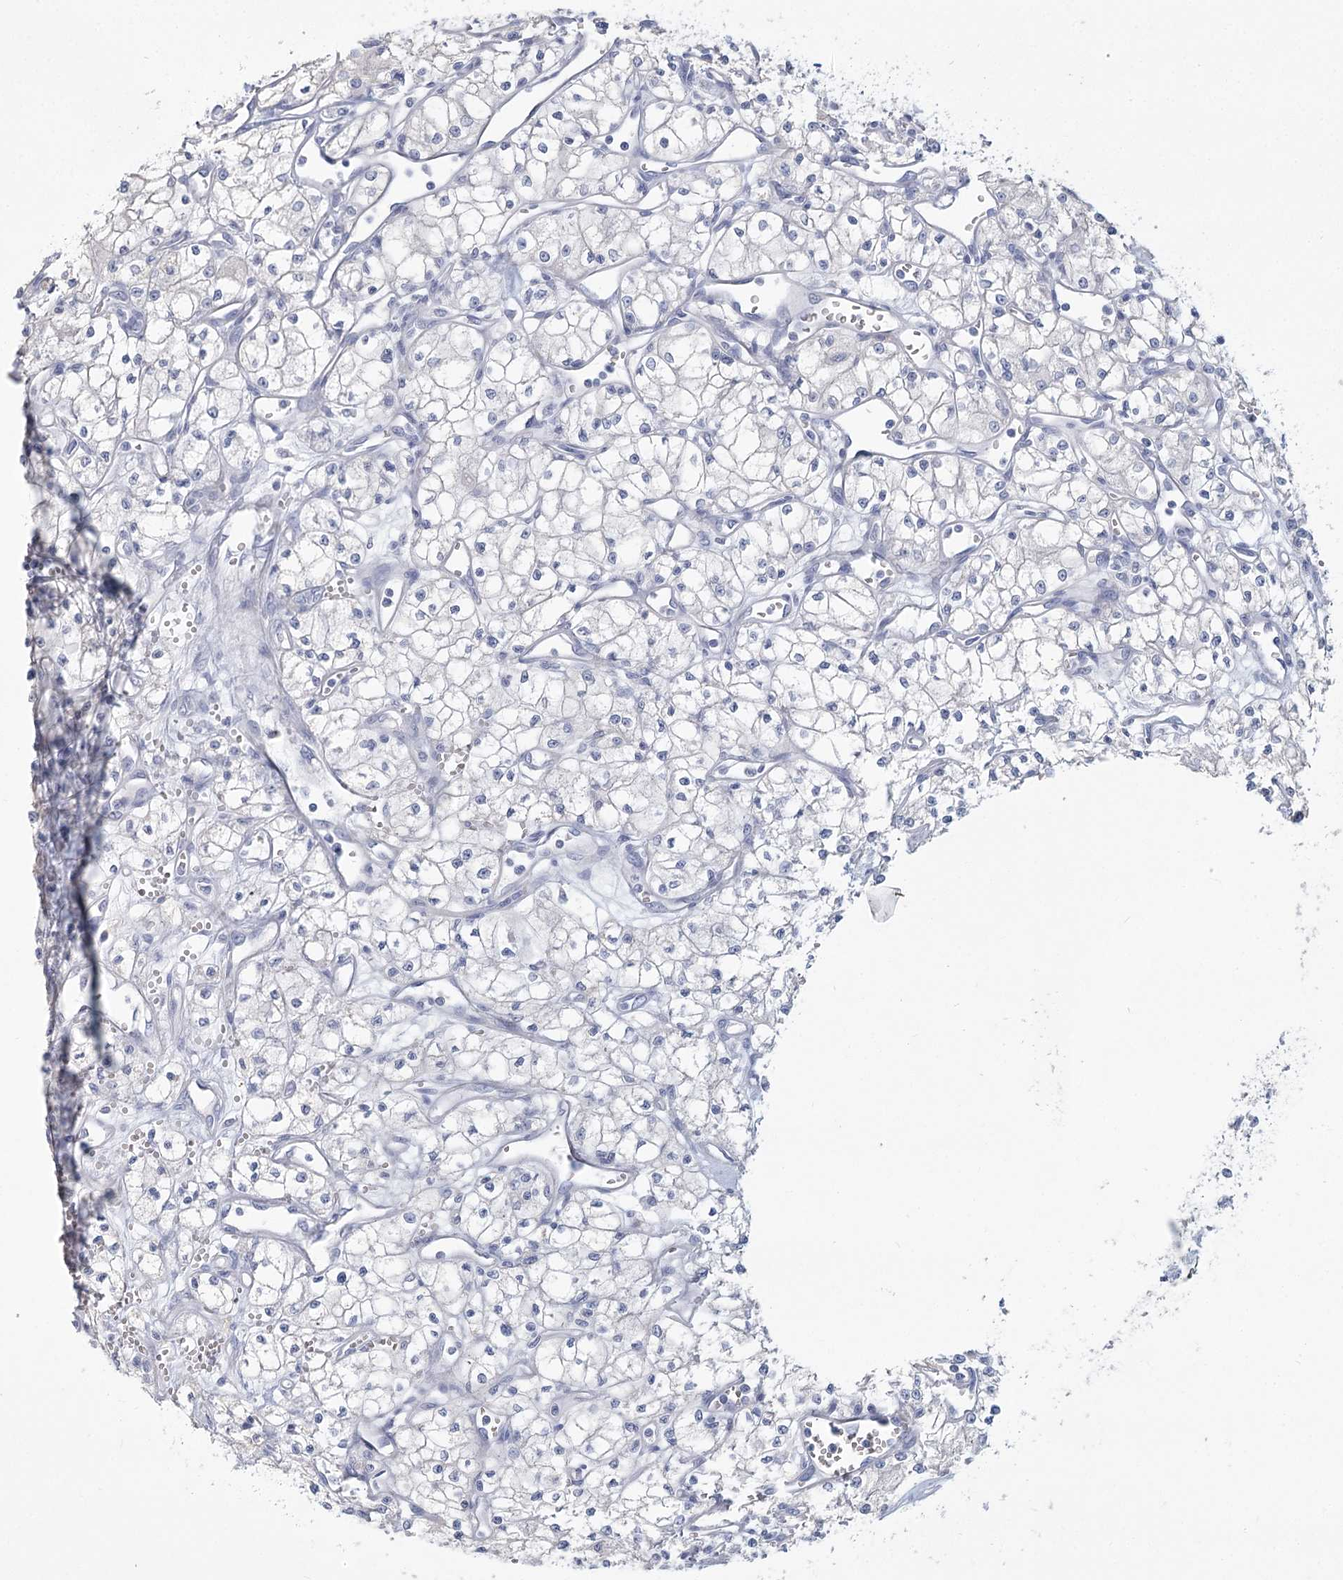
{"staining": {"intensity": "negative", "quantity": "none", "location": "none"}, "tissue": "renal cancer", "cell_type": "Tumor cells", "image_type": "cancer", "snomed": [{"axis": "morphology", "description": "Adenocarcinoma, NOS"}, {"axis": "topography", "description": "Kidney"}], "caption": "Tumor cells are negative for protein expression in human renal cancer (adenocarcinoma).", "gene": "CNTLN", "patient": {"sex": "male", "age": 59}}